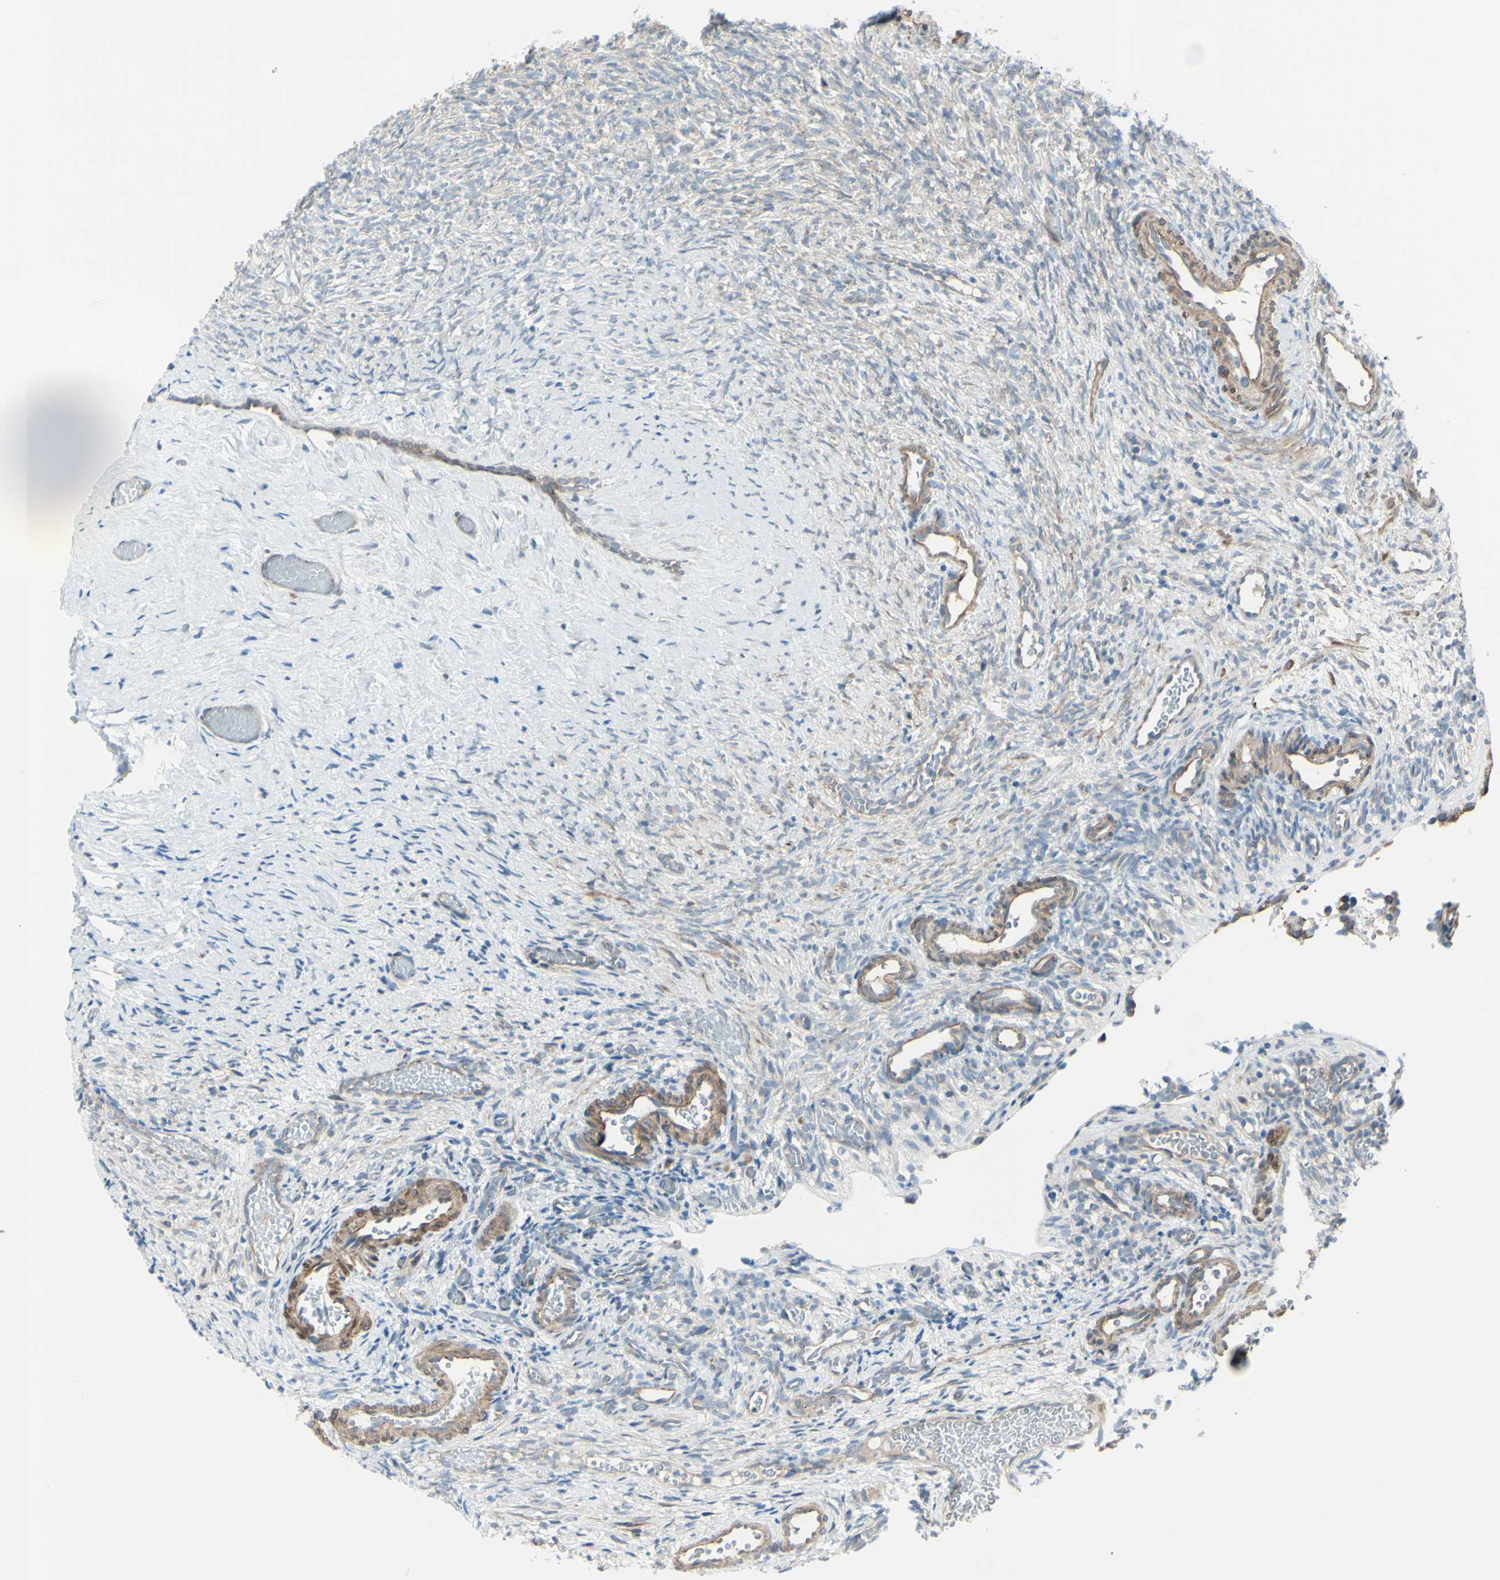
{"staining": {"intensity": "moderate", "quantity": "<25%", "location": "cytoplasmic/membranous"}, "tissue": "ovary", "cell_type": "Ovarian stroma cells", "image_type": "normal", "snomed": [{"axis": "morphology", "description": "Normal tissue, NOS"}, {"axis": "topography", "description": "Ovary"}], "caption": "IHC of normal human ovary shows low levels of moderate cytoplasmic/membranous staining in about <25% of ovarian stroma cells.", "gene": "LRRK1", "patient": {"sex": "female", "age": 35}}